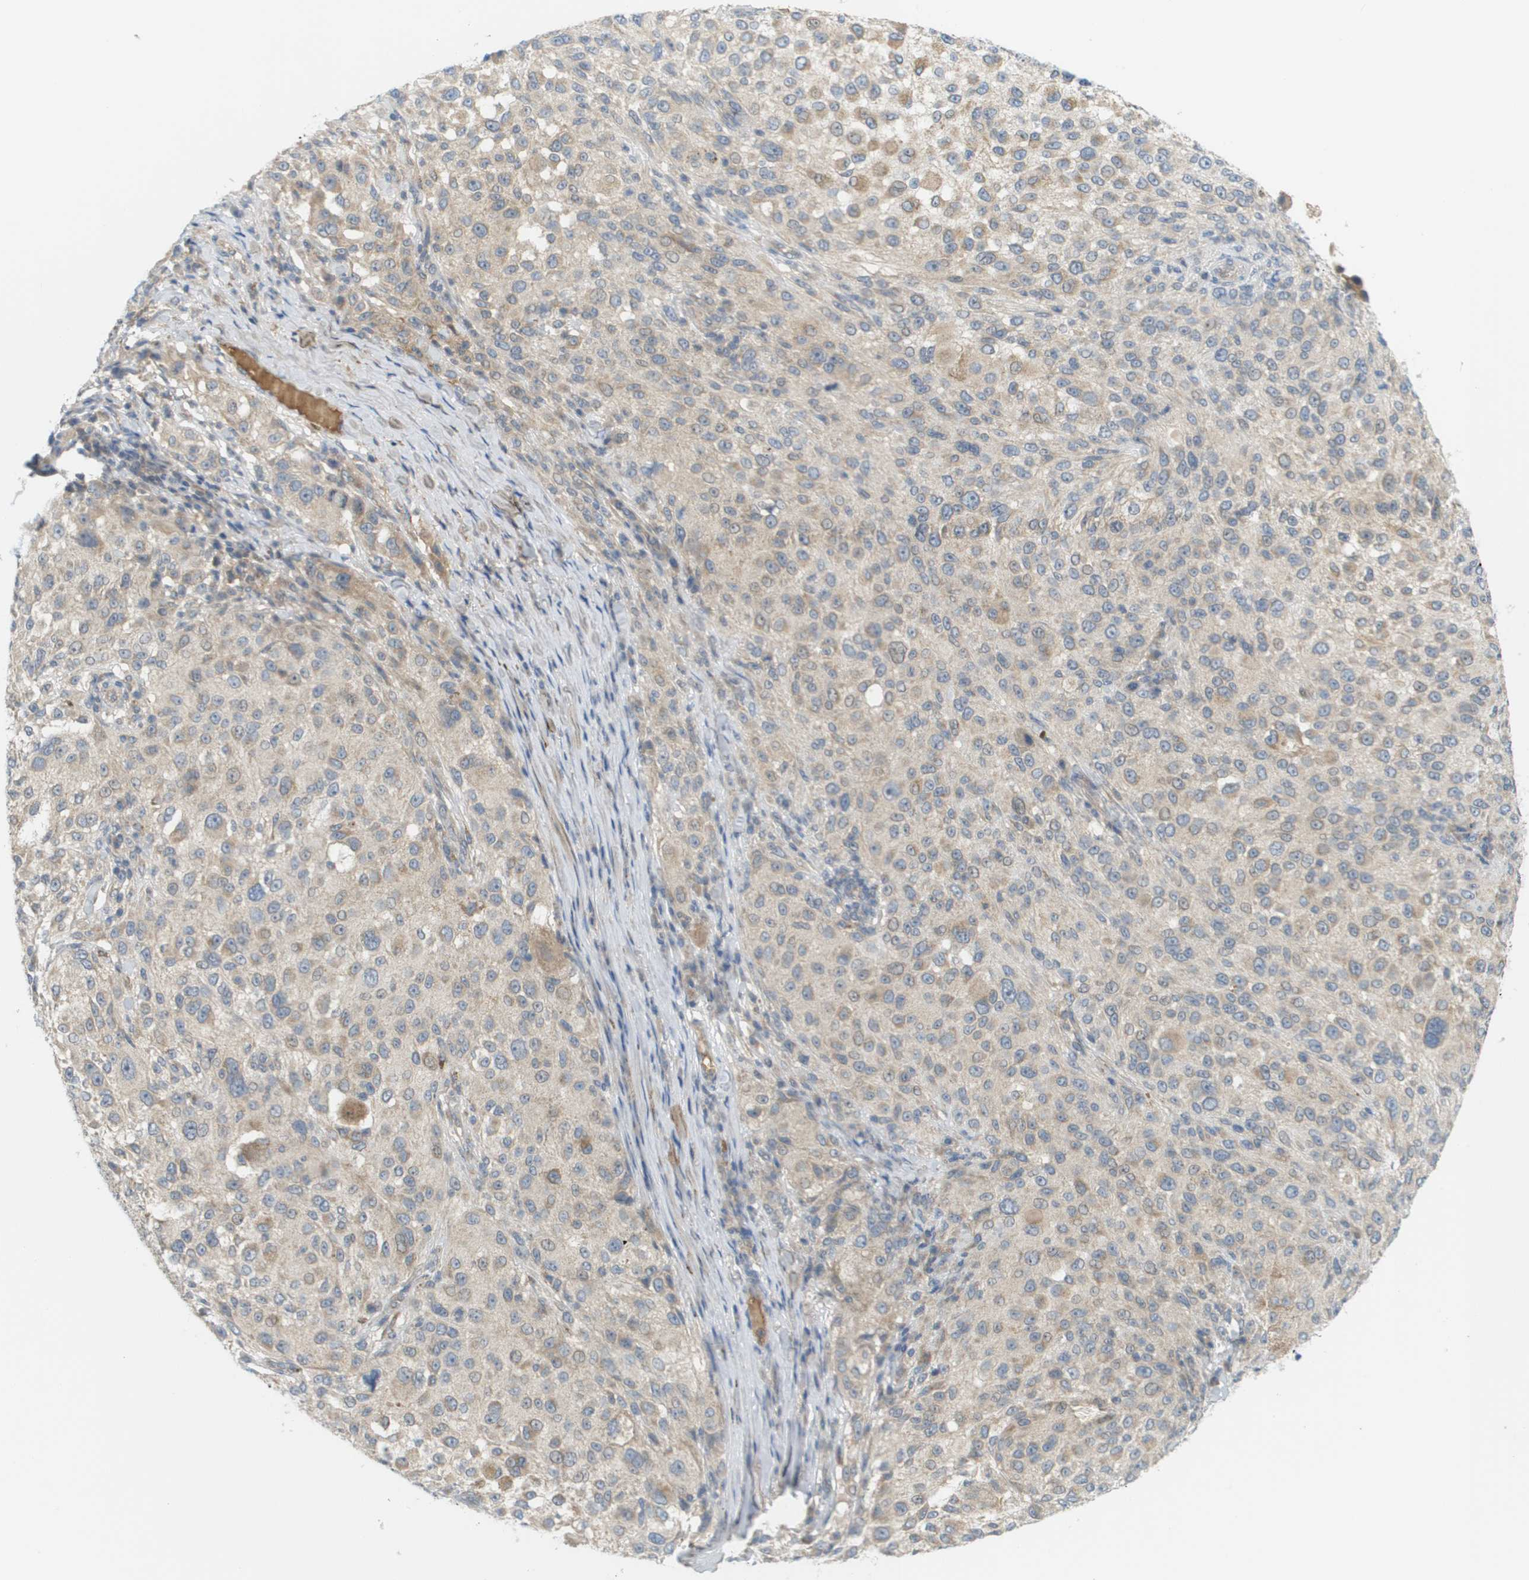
{"staining": {"intensity": "weak", "quantity": "<25%", "location": "cytoplasmic/membranous"}, "tissue": "melanoma", "cell_type": "Tumor cells", "image_type": "cancer", "snomed": [{"axis": "morphology", "description": "Necrosis, NOS"}, {"axis": "morphology", "description": "Malignant melanoma, NOS"}, {"axis": "topography", "description": "Skin"}], "caption": "Histopathology image shows no significant protein positivity in tumor cells of malignant melanoma. (DAB (3,3'-diaminobenzidine) immunohistochemistry with hematoxylin counter stain).", "gene": "PROC", "patient": {"sex": "female", "age": 87}}